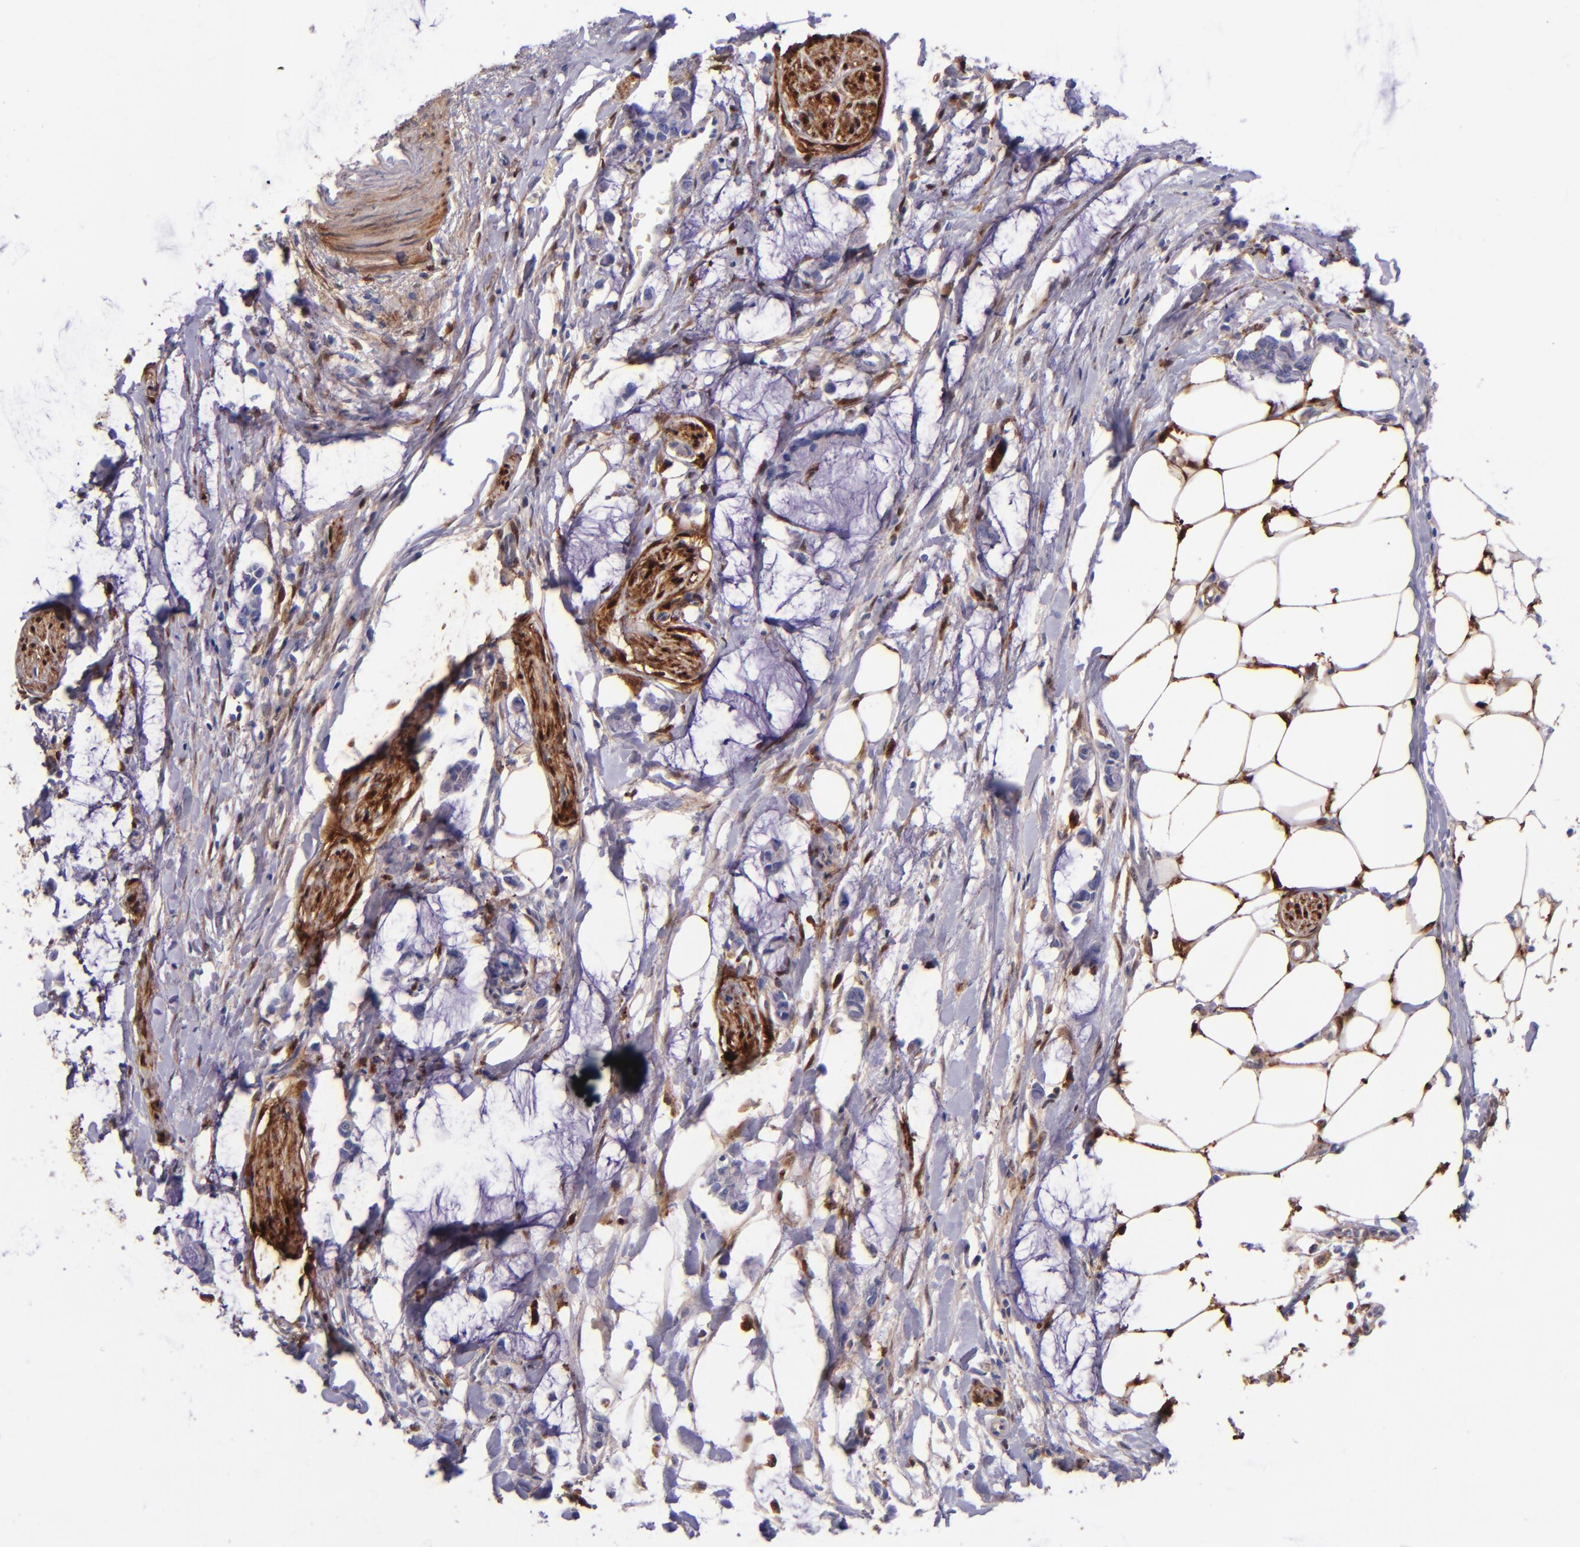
{"staining": {"intensity": "negative", "quantity": "none", "location": "none"}, "tissue": "colorectal cancer", "cell_type": "Tumor cells", "image_type": "cancer", "snomed": [{"axis": "morphology", "description": "Normal tissue, NOS"}, {"axis": "morphology", "description": "Adenocarcinoma, NOS"}, {"axis": "topography", "description": "Colon"}, {"axis": "topography", "description": "Peripheral nerve tissue"}], "caption": "An IHC histopathology image of adenocarcinoma (colorectal) is shown. There is no staining in tumor cells of adenocarcinoma (colorectal).", "gene": "LGALS1", "patient": {"sex": "male", "age": 14}}